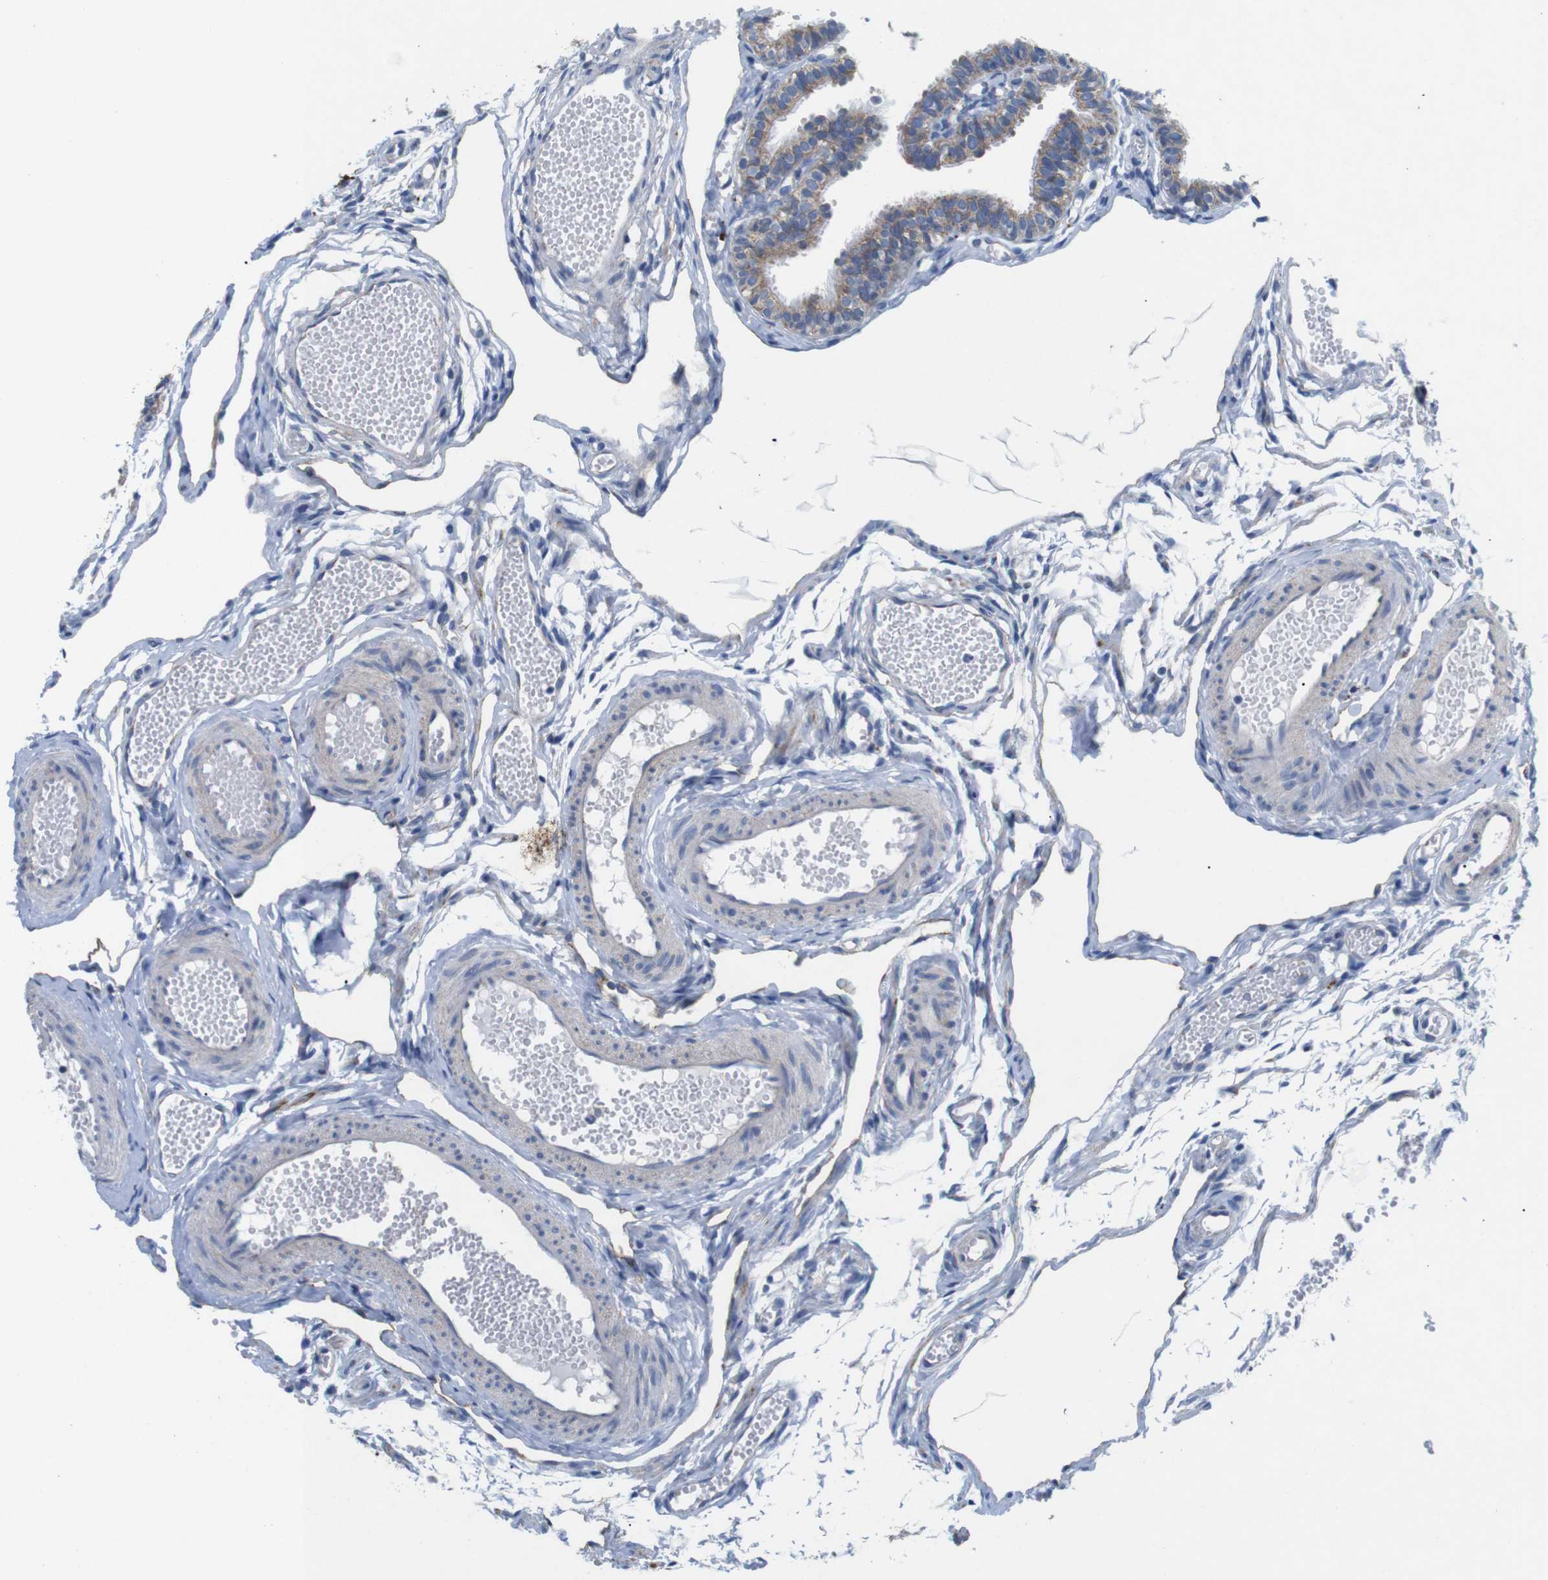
{"staining": {"intensity": "moderate", "quantity": ">75%", "location": "cytoplasmic/membranous"}, "tissue": "fallopian tube", "cell_type": "Glandular cells", "image_type": "normal", "snomed": [{"axis": "morphology", "description": "Normal tissue, NOS"}, {"axis": "topography", "description": "Fallopian tube"}, {"axis": "topography", "description": "Placenta"}], "caption": "Moderate cytoplasmic/membranous staining for a protein is seen in about >75% of glandular cells of normal fallopian tube using IHC.", "gene": "F2RL1", "patient": {"sex": "female", "age": 34}}